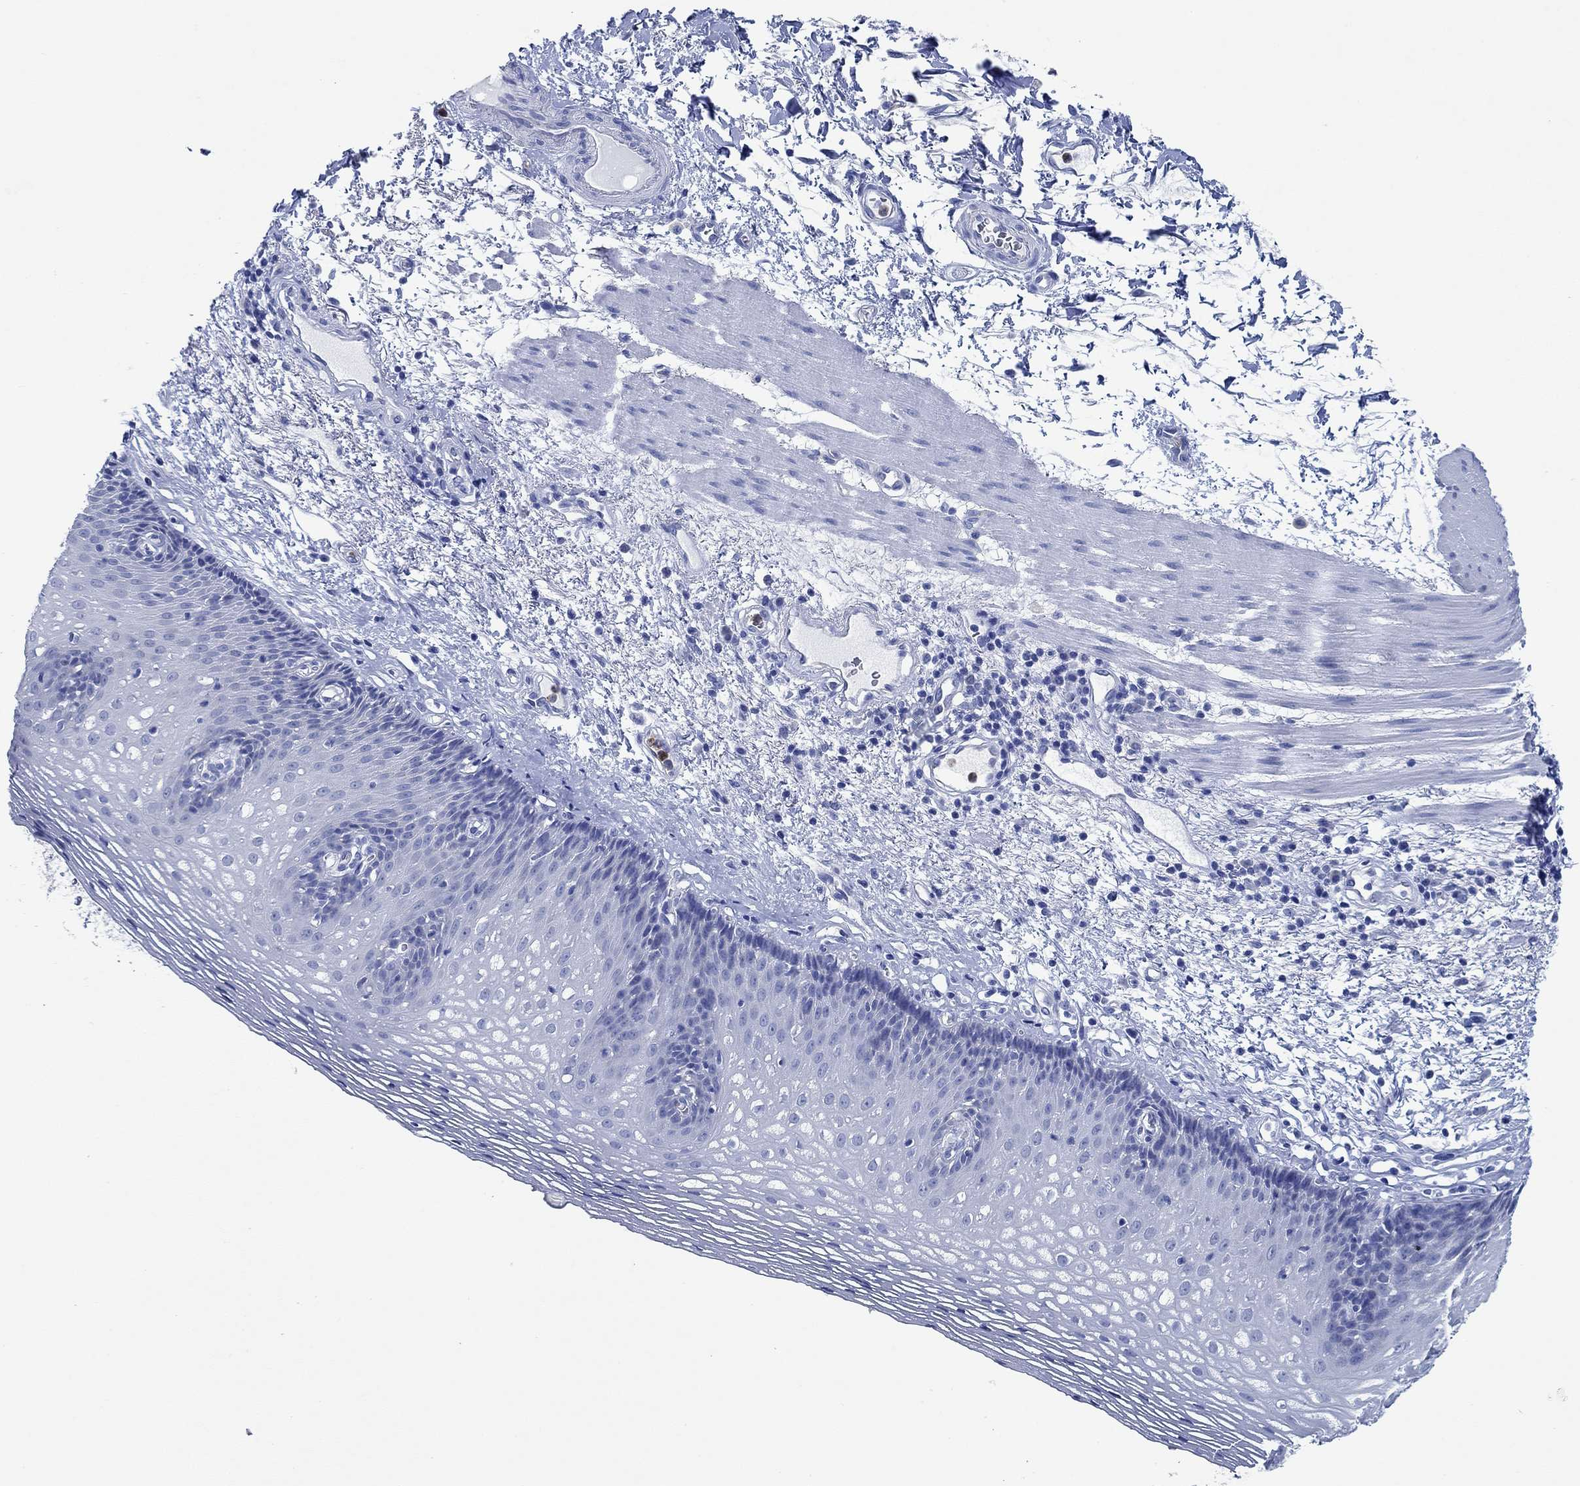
{"staining": {"intensity": "negative", "quantity": "none", "location": "none"}, "tissue": "esophagus", "cell_type": "Squamous epithelial cells", "image_type": "normal", "snomed": [{"axis": "morphology", "description": "Normal tissue, NOS"}, {"axis": "topography", "description": "Esophagus"}], "caption": "This image is of normal esophagus stained with immunohistochemistry to label a protein in brown with the nuclei are counter-stained blue. There is no positivity in squamous epithelial cells.", "gene": "ZNF671", "patient": {"sex": "male", "age": 76}}